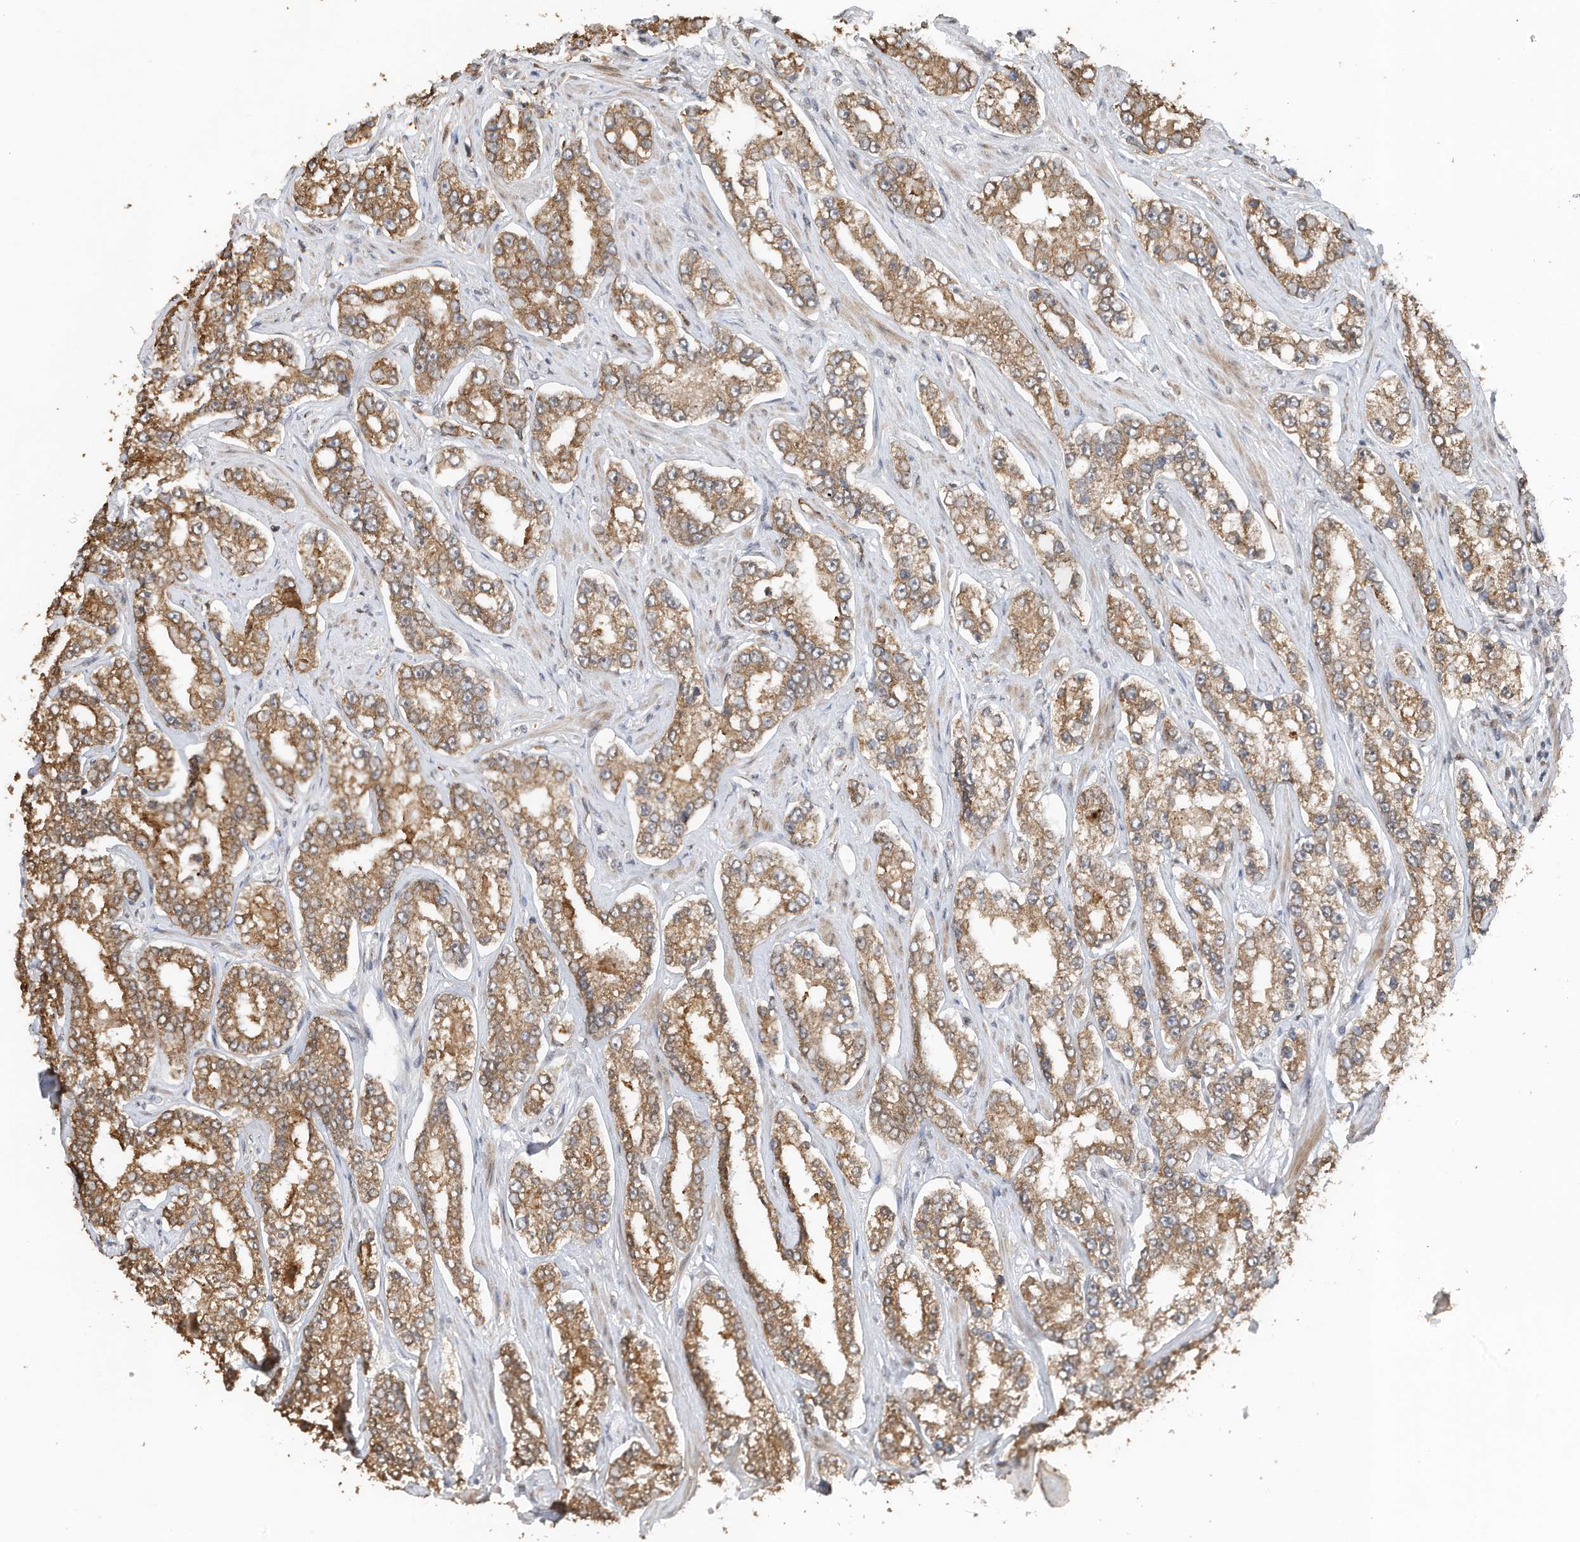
{"staining": {"intensity": "moderate", "quantity": ">75%", "location": "cytoplasmic/membranous"}, "tissue": "prostate cancer", "cell_type": "Tumor cells", "image_type": "cancer", "snomed": [{"axis": "morphology", "description": "Normal tissue, NOS"}, {"axis": "morphology", "description": "Adenocarcinoma, High grade"}, {"axis": "topography", "description": "Prostate"}], "caption": "Immunohistochemistry (IHC) of prostate cancer (high-grade adenocarcinoma) exhibits medium levels of moderate cytoplasmic/membranous expression in approximately >75% of tumor cells. The staining was performed using DAB (3,3'-diaminobenzidine) to visualize the protein expression in brown, while the nuclei were stained in blue with hematoxylin (Magnification: 20x).", "gene": "ERLEC1", "patient": {"sex": "male", "age": 83}}